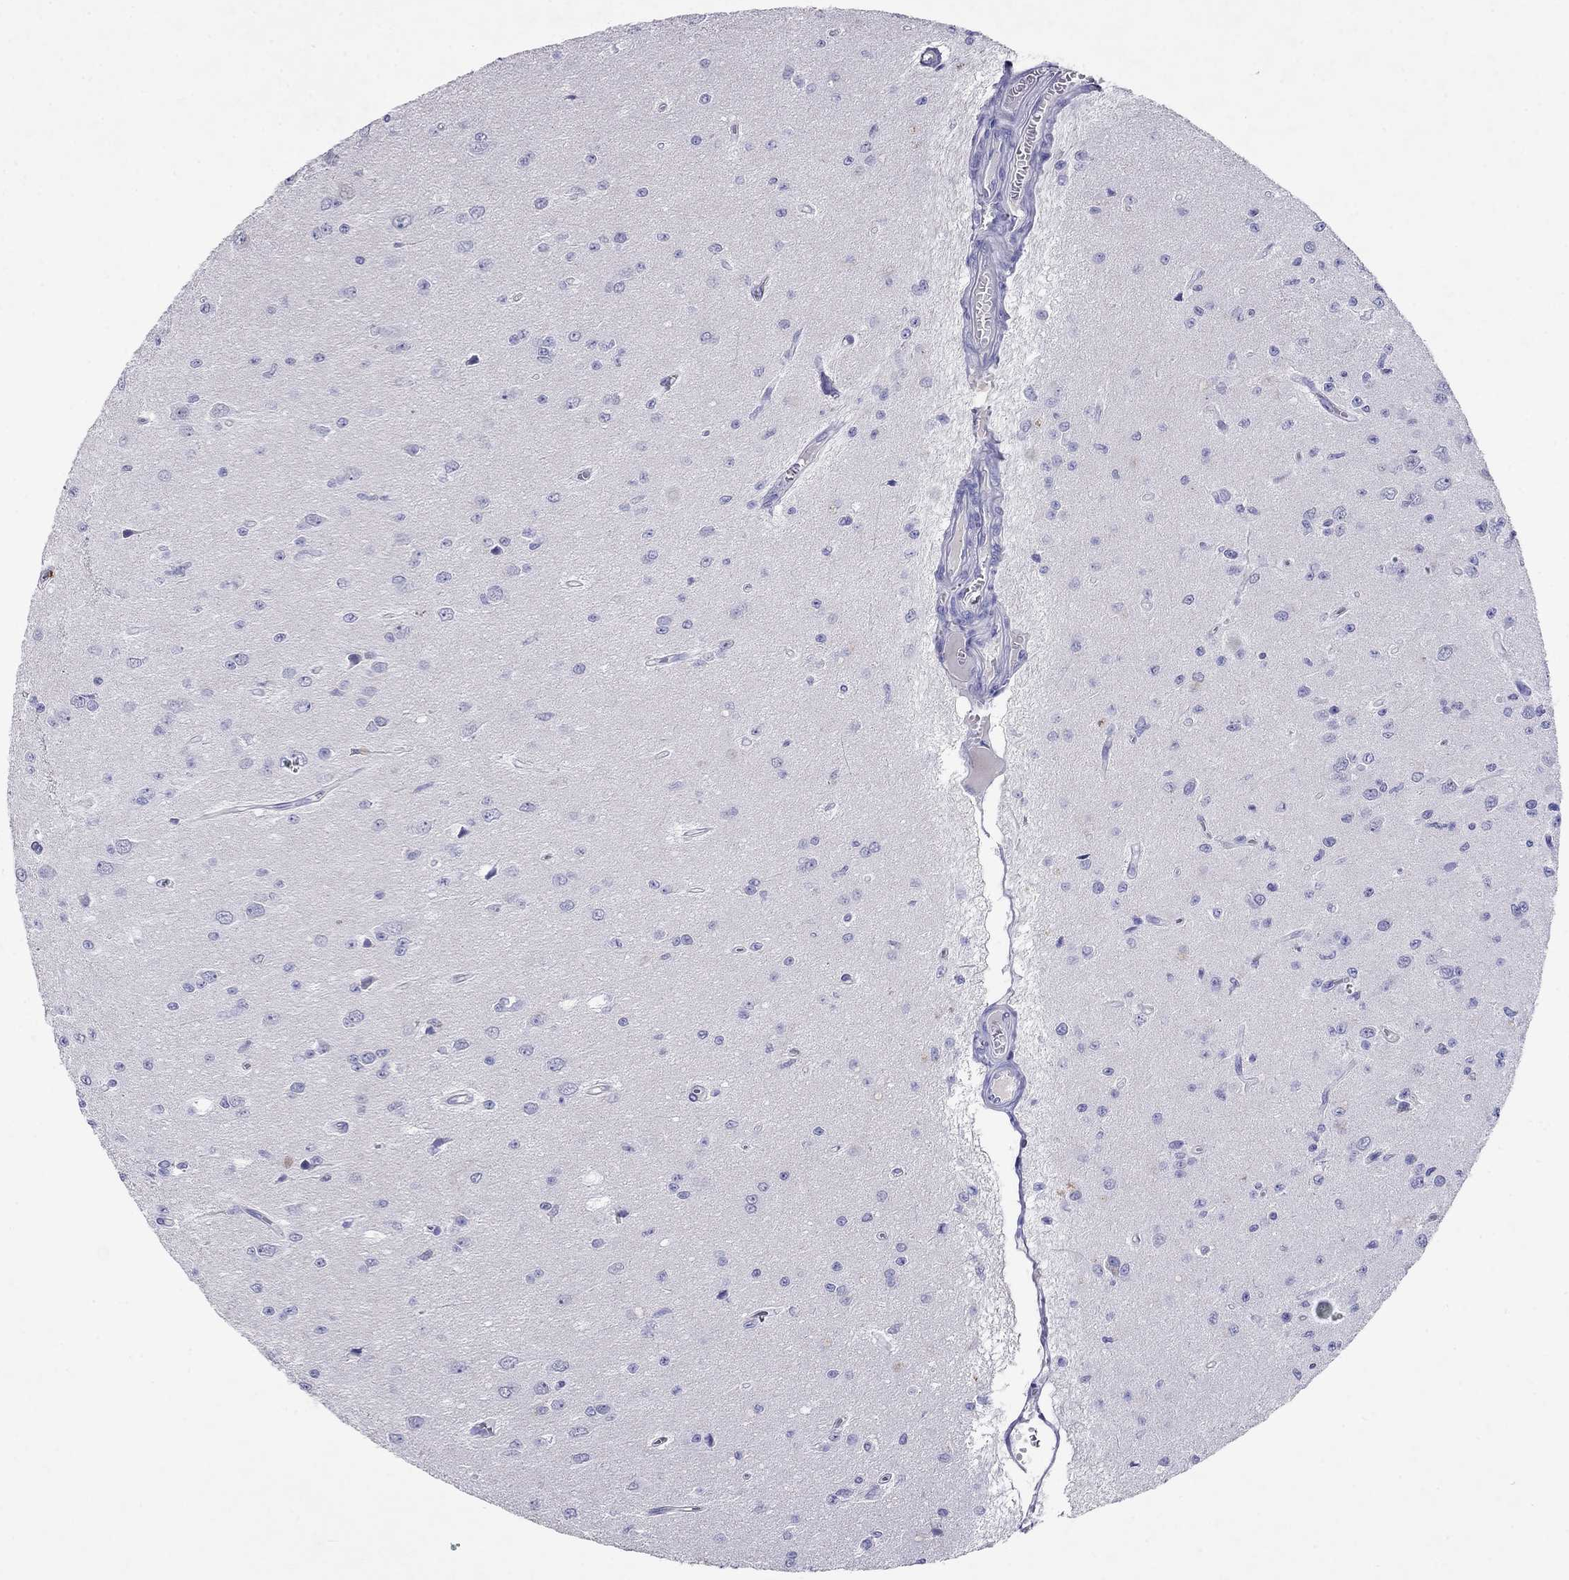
{"staining": {"intensity": "negative", "quantity": "none", "location": "none"}, "tissue": "glioma", "cell_type": "Tumor cells", "image_type": "cancer", "snomed": [{"axis": "morphology", "description": "Glioma, malignant, Low grade"}, {"axis": "topography", "description": "Brain"}], "caption": "This is a photomicrograph of IHC staining of glioma, which shows no staining in tumor cells.", "gene": "CAPNS2", "patient": {"sex": "female", "age": 45}}